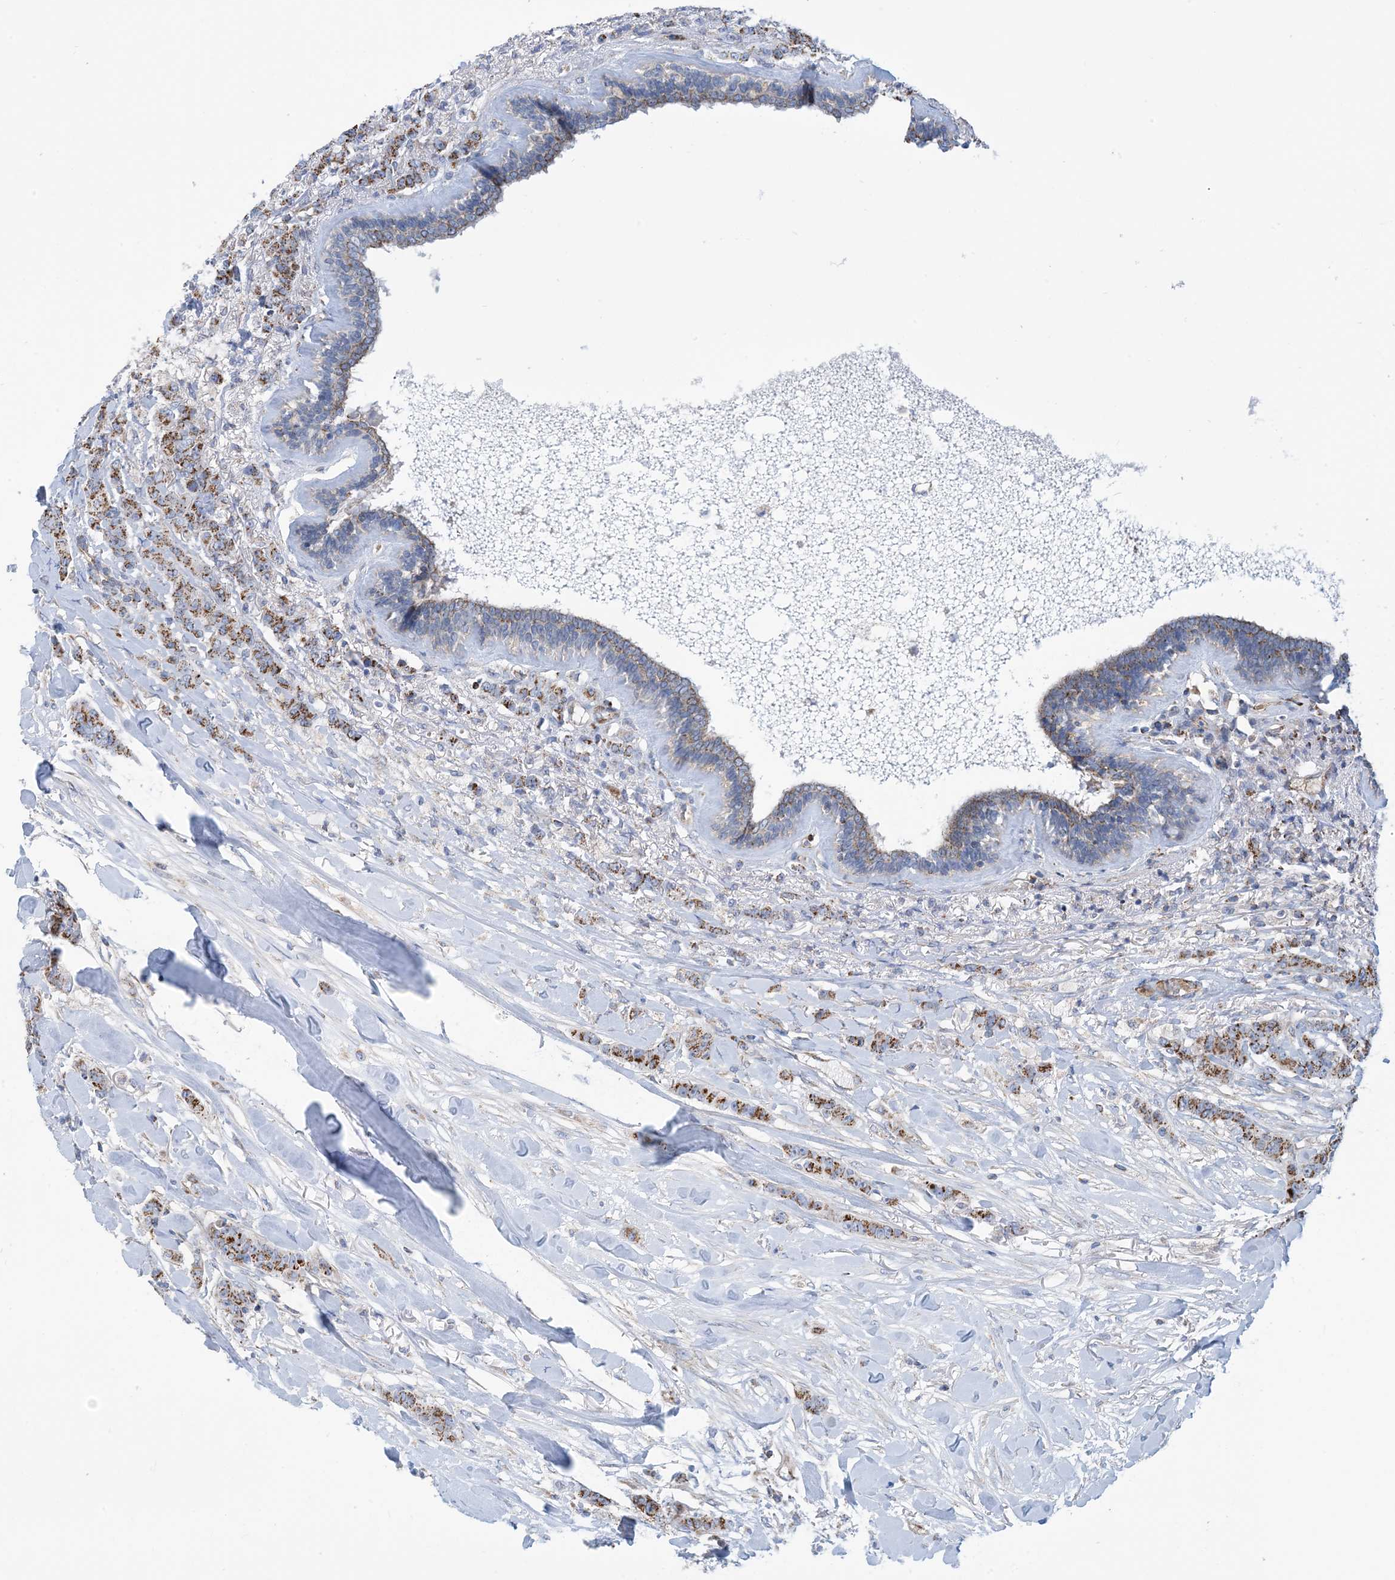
{"staining": {"intensity": "strong", "quantity": ">75%", "location": "cytoplasmic/membranous"}, "tissue": "breast cancer", "cell_type": "Tumor cells", "image_type": "cancer", "snomed": [{"axis": "morphology", "description": "Duct carcinoma"}, {"axis": "topography", "description": "Breast"}], "caption": "Strong cytoplasmic/membranous staining is identified in about >75% of tumor cells in breast infiltrating ductal carcinoma.", "gene": "PHOSPHO2", "patient": {"sex": "female", "age": 40}}